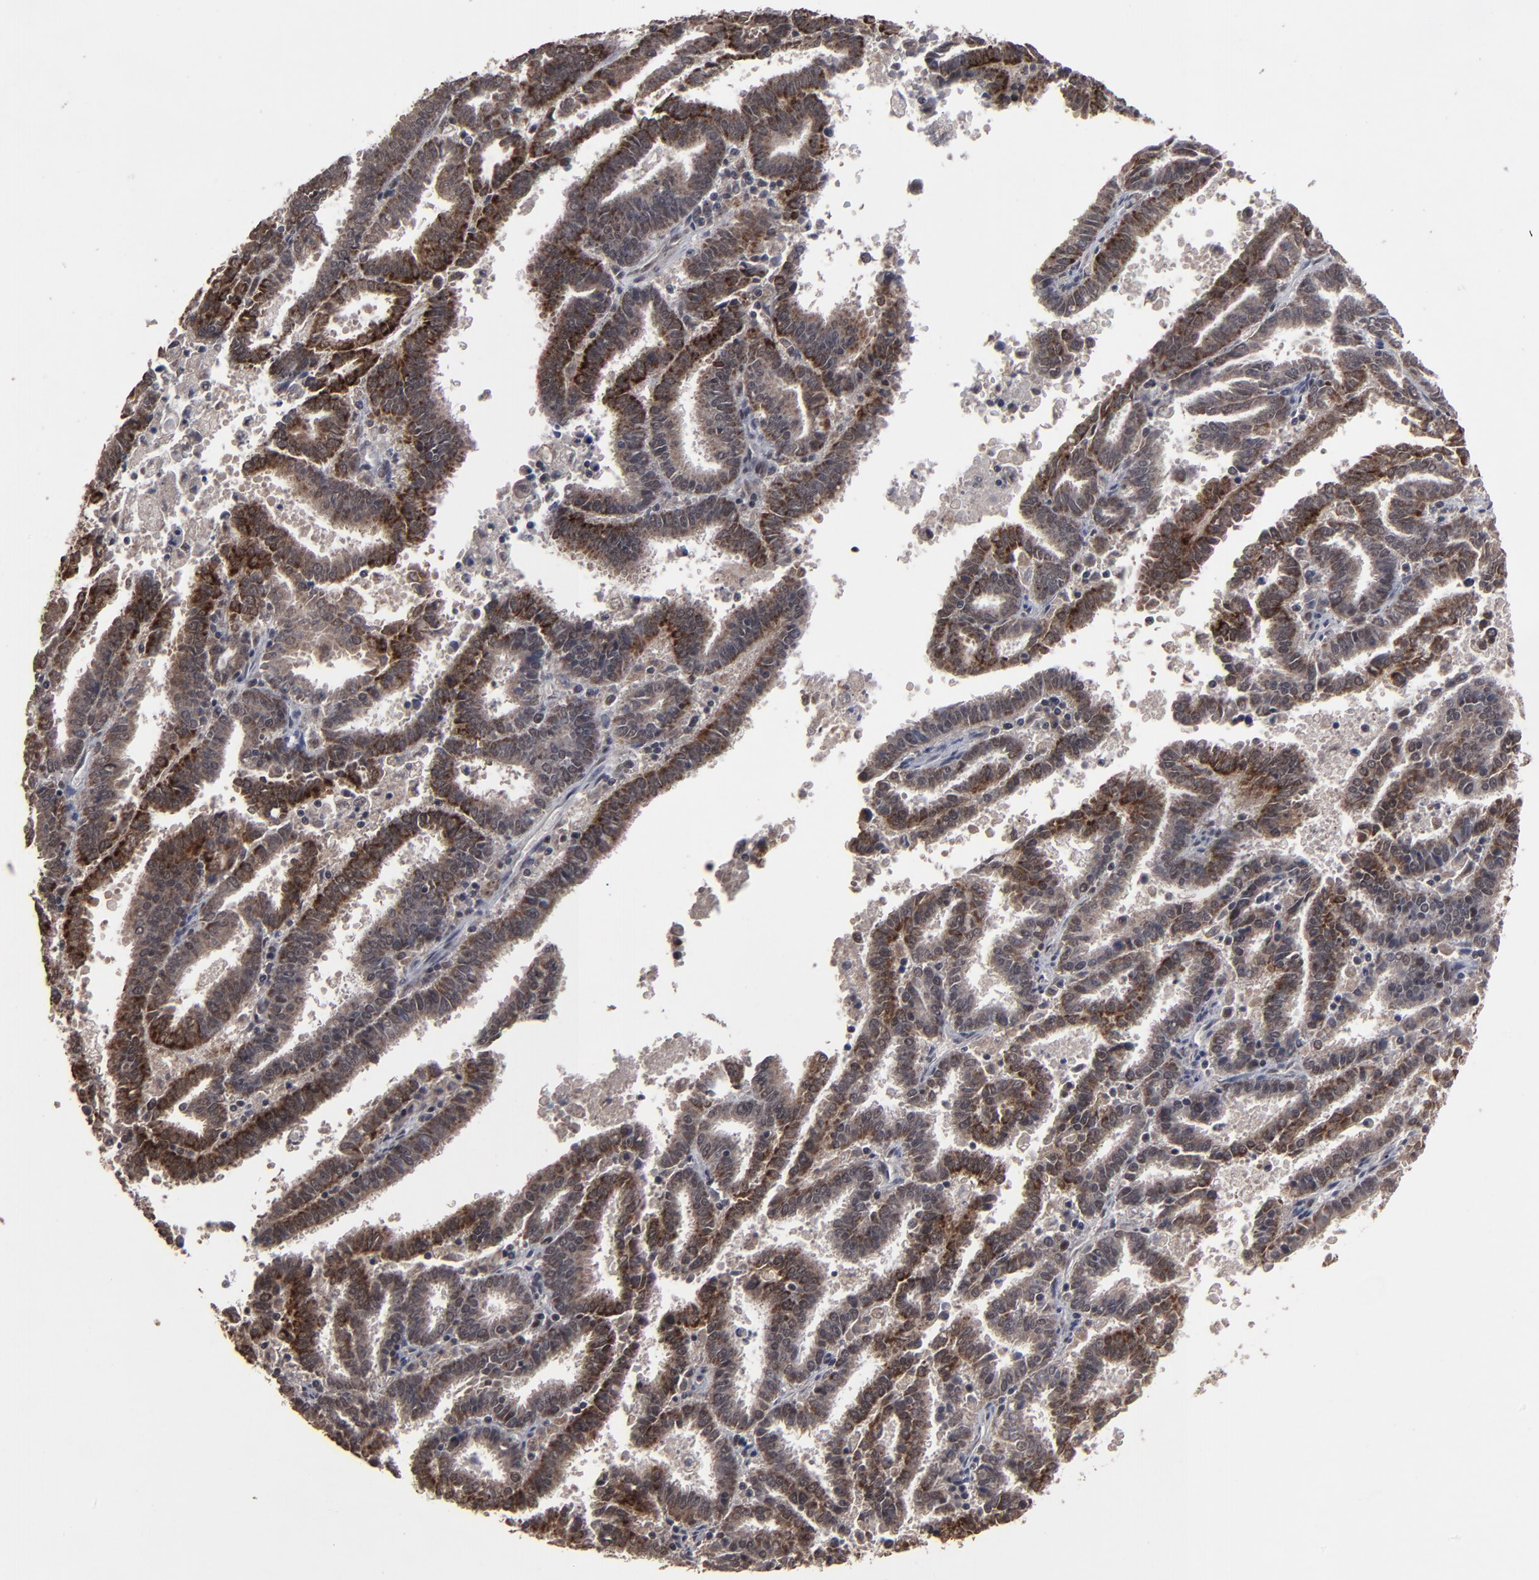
{"staining": {"intensity": "moderate", "quantity": ">75%", "location": "cytoplasmic/membranous"}, "tissue": "endometrial cancer", "cell_type": "Tumor cells", "image_type": "cancer", "snomed": [{"axis": "morphology", "description": "Adenocarcinoma, NOS"}, {"axis": "topography", "description": "Uterus"}], "caption": "Endometrial adenocarcinoma stained with immunohistochemistry demonstrates moderate cytoplasmic/membranous expression in approximately >75% of tumor cells.", "gene": "BNIP3", "patient": {"sex": "female", "age": 83}}